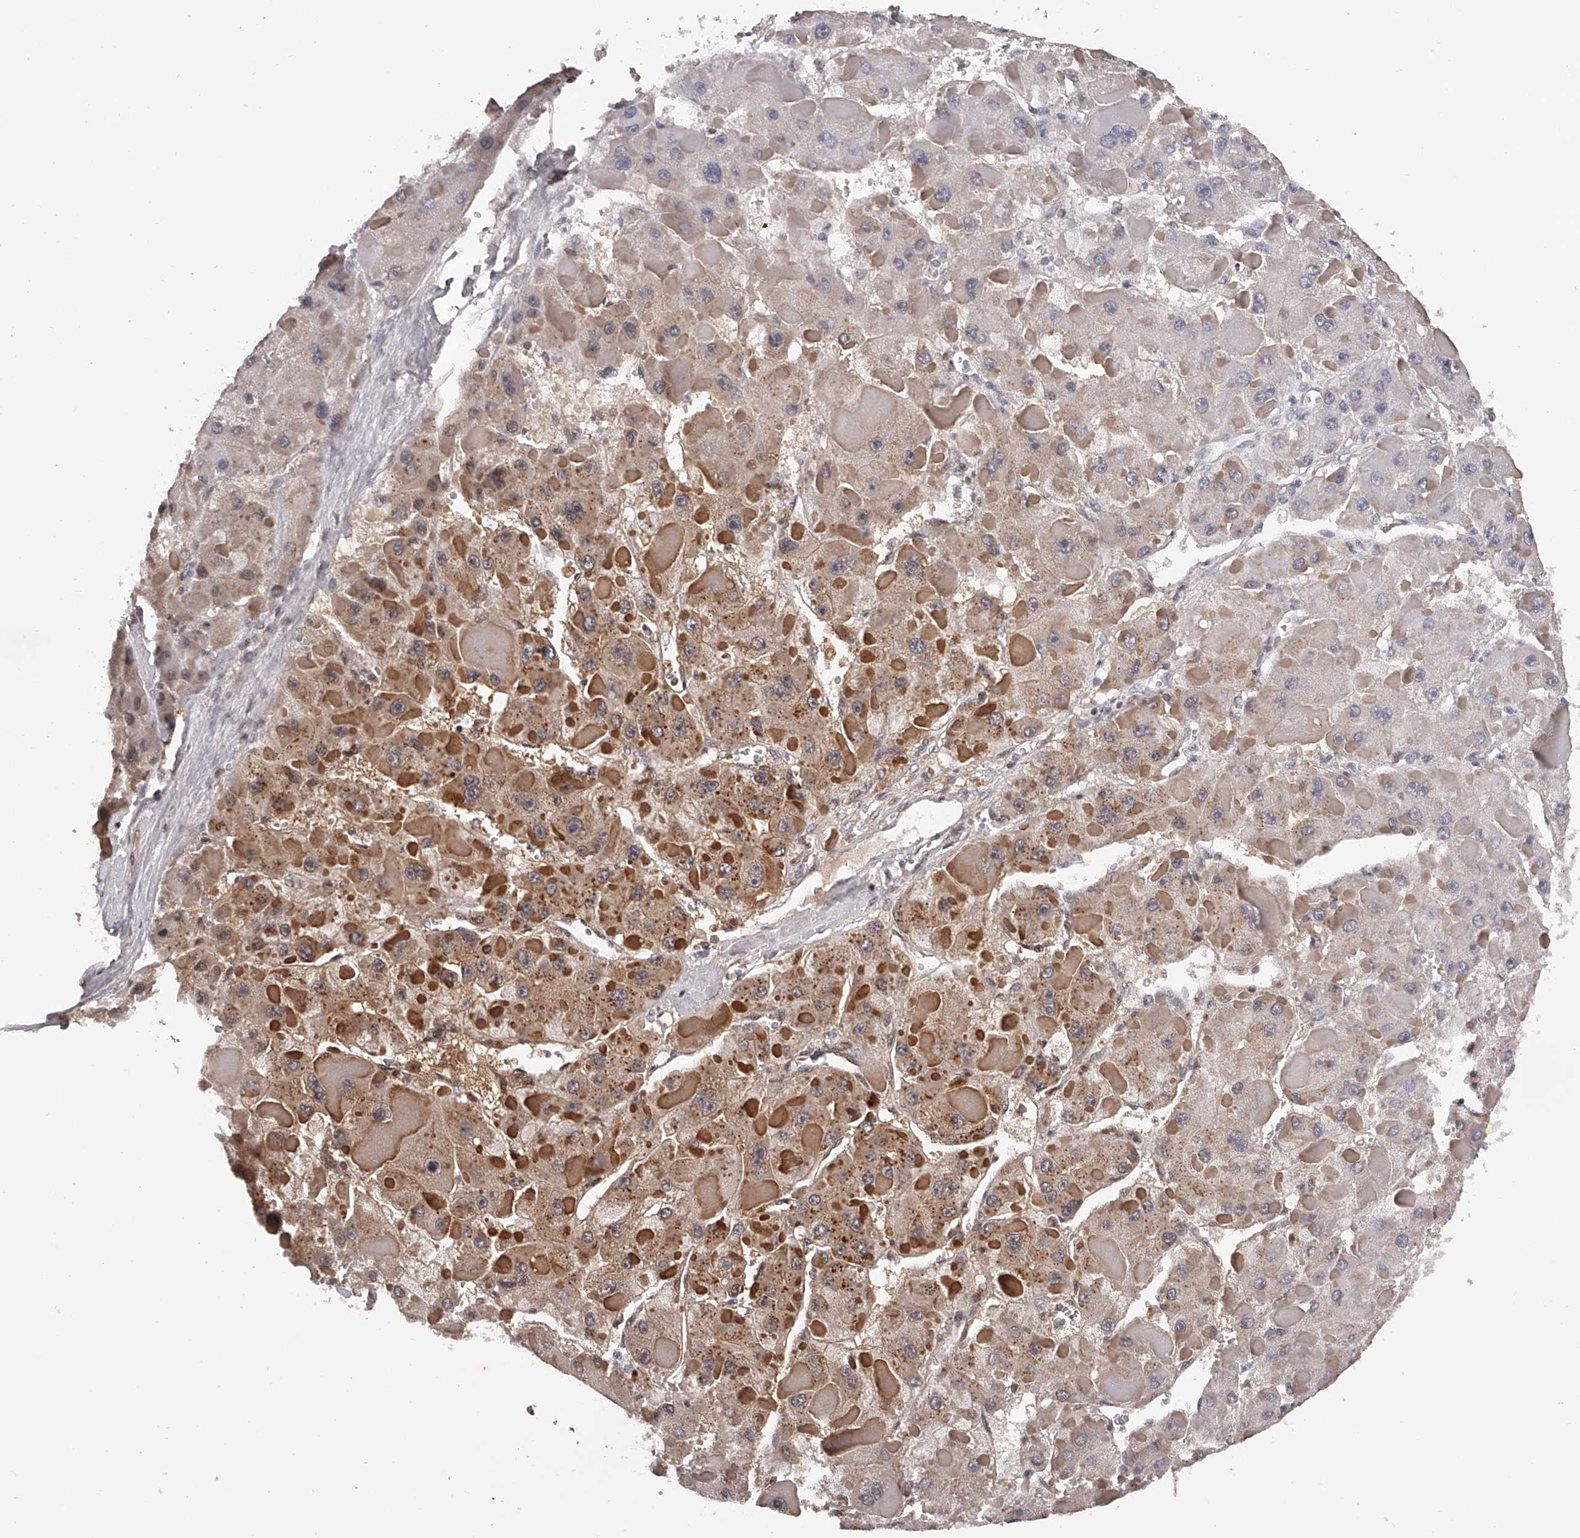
{"staining": {"intensity": "moderate", "quantity": ">75%", "location": "cytoplasmic/membranous"}, "tissue": "liver cancer", "cell_type": "Tumor cells", "image_type": "cancer", "snomed": [{"axis": "morphology", "description": "Carcinoma, Hepatocellular, NOS"}, {"axis": "topography", "description": "Liver"}], "caption": "Immunohistochemical staining of human liver hepatocellular carcinoma displays medium levels of moderate cytoplasmic/membranous positivity in about >75% of tumor cells.", "gene": "PFDN2", "patient": {"sex": "female", "age": 73}}